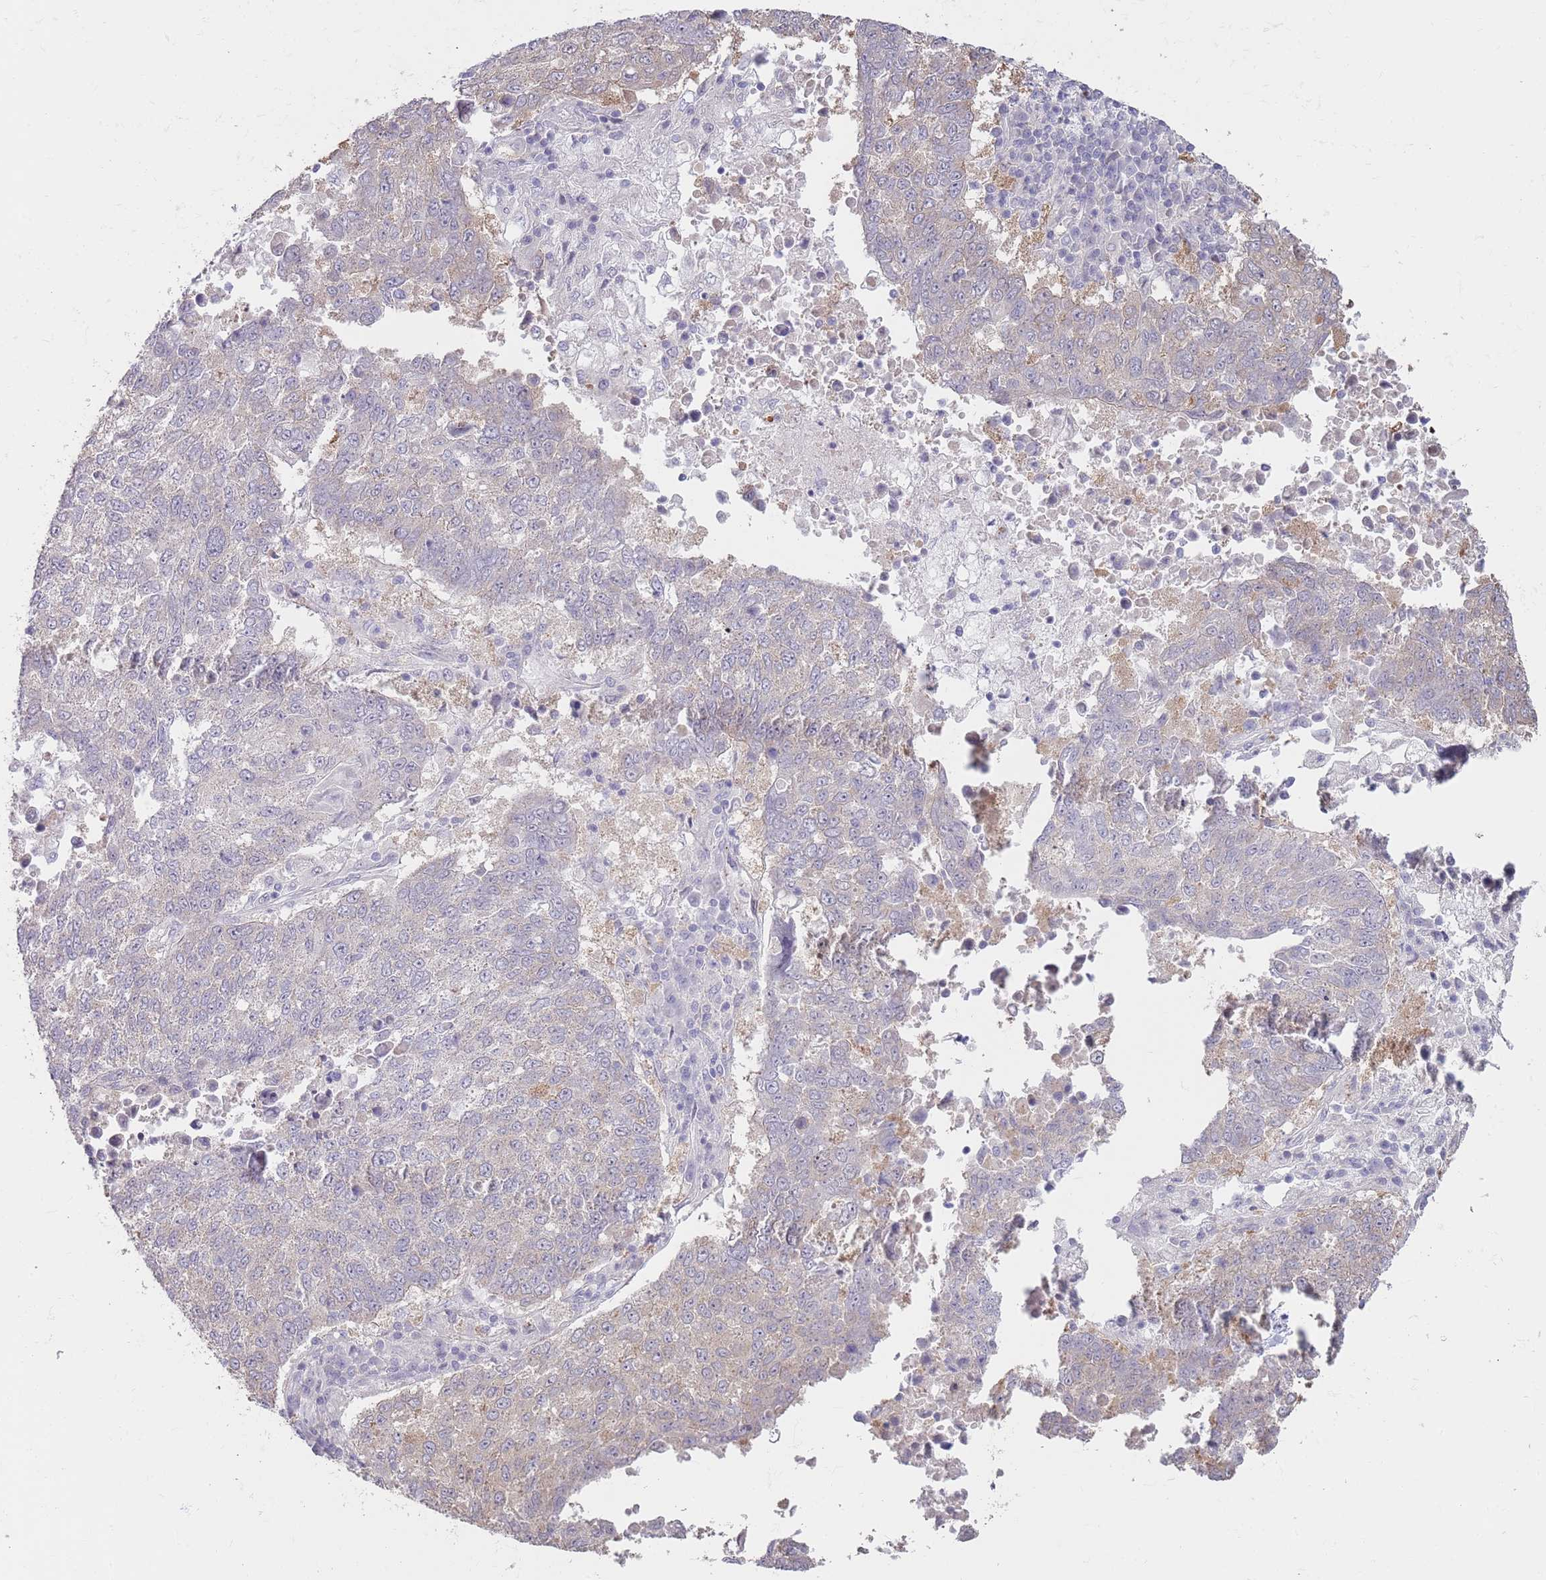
{"staining": {"intensity": "weak", "quantity": "<25%", "location": "cytoplasmic/membranous"}, "tissue": "lung cancer", "cell_type": "Tumor cells", "image_type": "cancer", "snomed": [{"axis": "morphology", "description": "Squamous cell carcinoma, NOS"}, {"axis": "topography", "description": "Lung"}], "caption": "Immunohistochemistry of human lung squamous cell carcinoma reveals no expression in tumor cells.", "gene": "LDHD", "patient": {"sex": "male", "age": 73}}